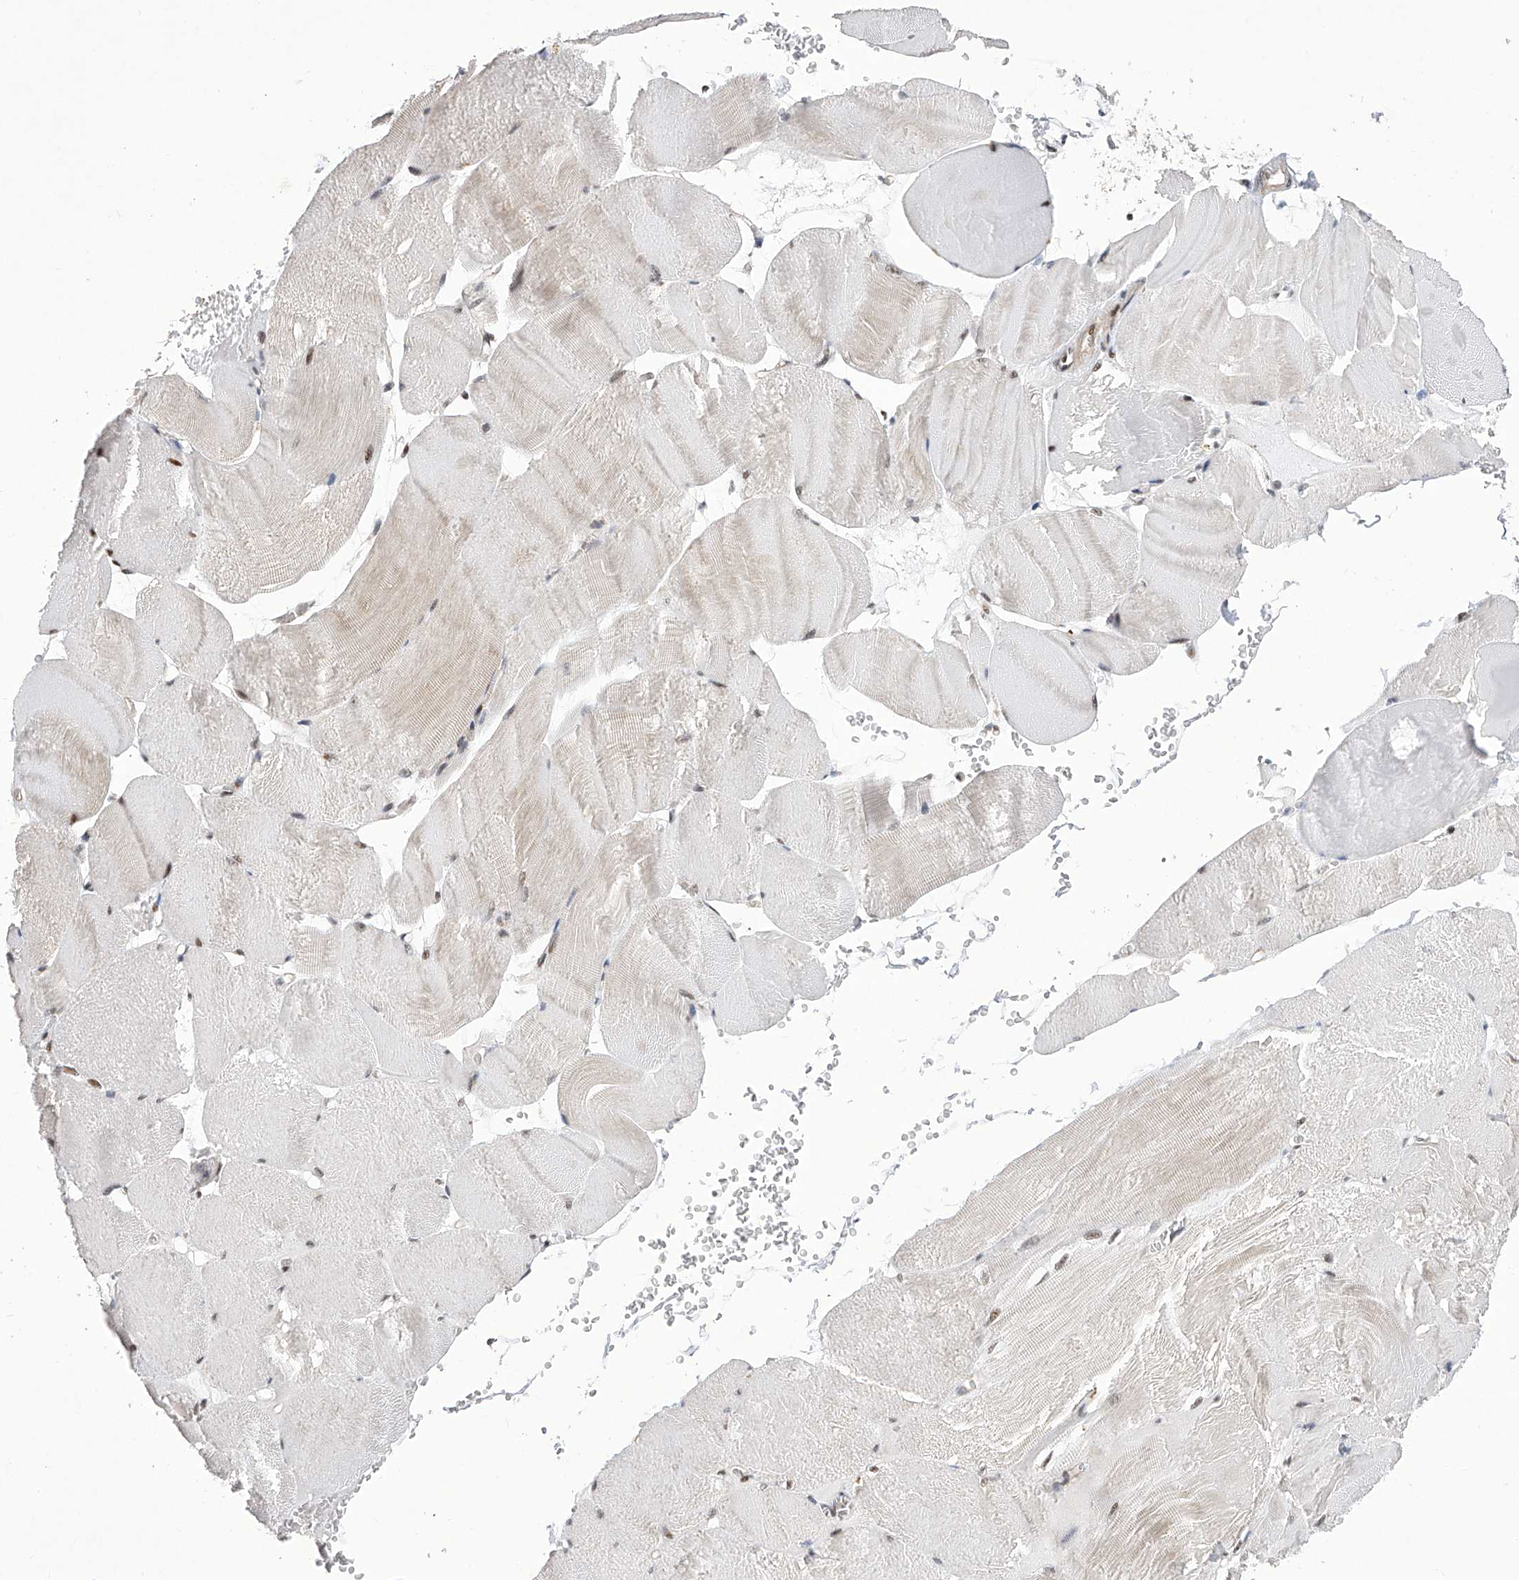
{"staining": {"intensity": "weak", "quantity": "25%-75%", "location": "cytoplasmic/membranous,nuclear"}, "tissue": "skeletal muscle", "cell_type": "Myocytes", "image_type": "normal", "snomed": [{"axis": "morphology", "description": "Normal tissue, NOS"}, {"axis": "morphology", "description": "Basal cell carcinoma"}, {"axis": "topography", "description": "Skeletal muscle"}], "caption": "This photomicrograph demonstrates immunohistochemistry staining of unremarkable skeletal muscle, with low weak cytoplasmic/membranous,nuclear positivity in approximately 25%-75% of myocytes.", "gene": "RAD54L", "patient": {"sex": "female", "age": 64}}